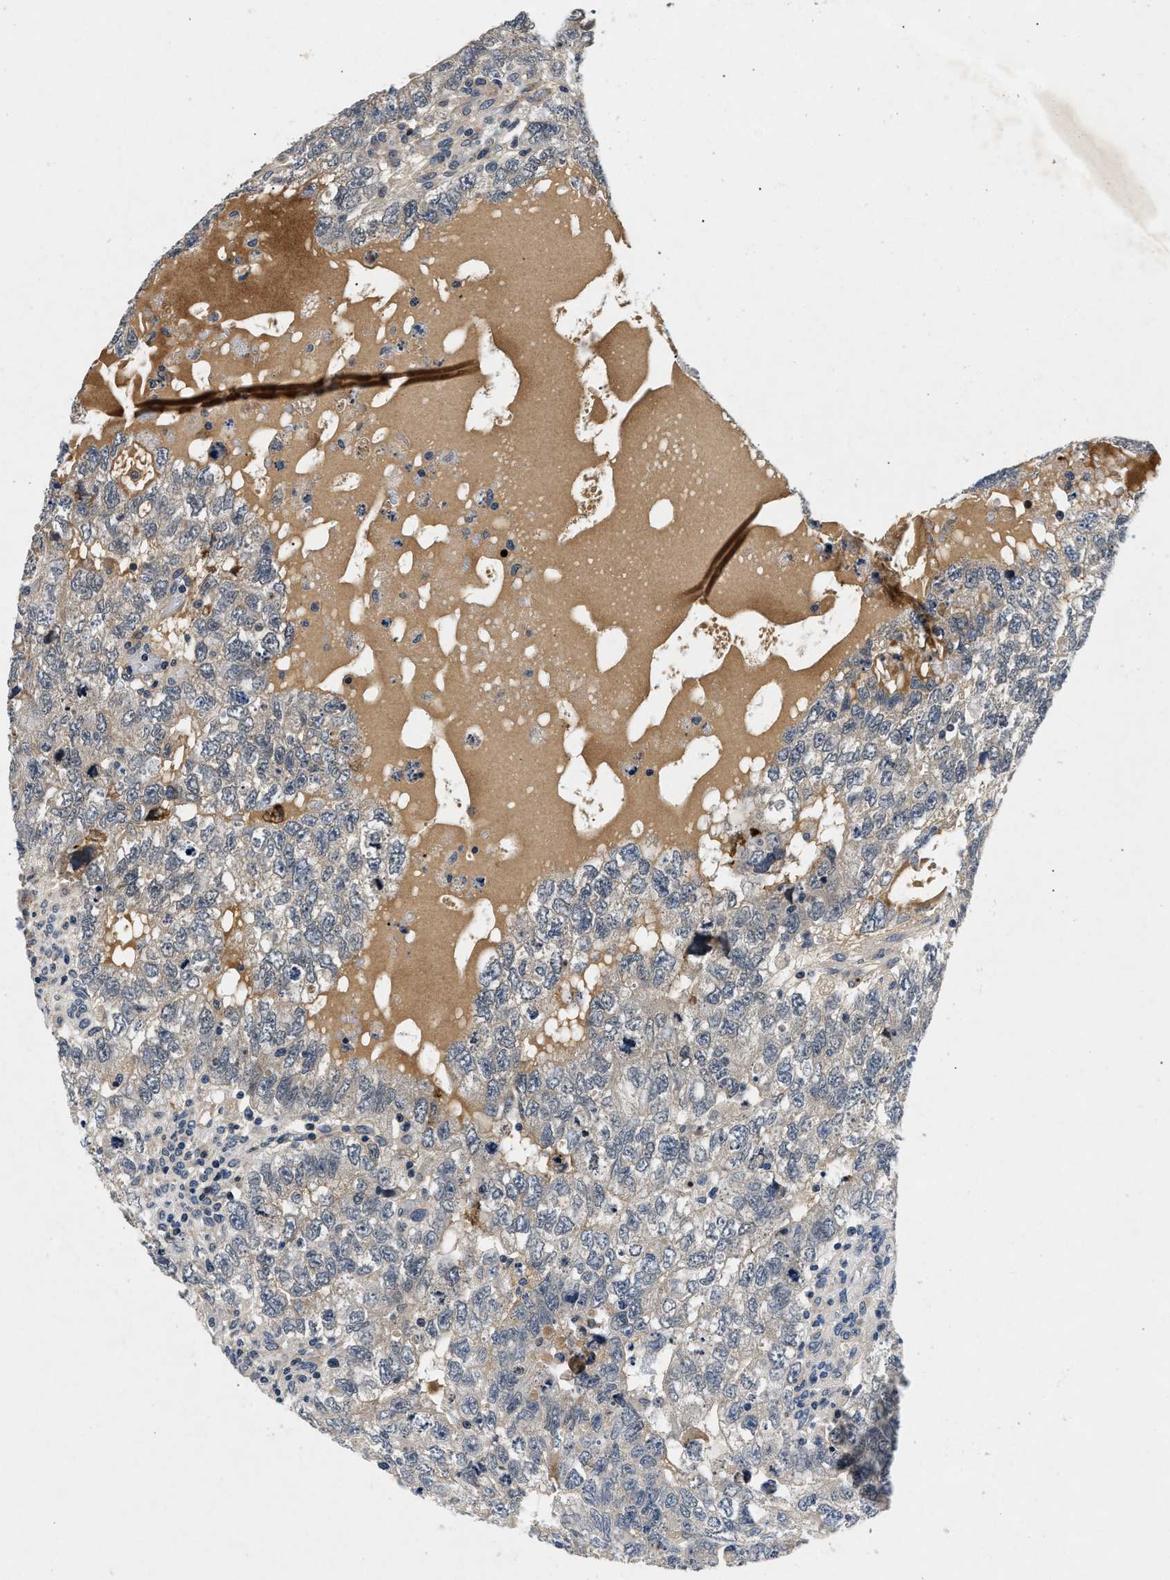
{"staining": {"intensity": "weak", "quantity": "25%-75%", "location": "cytoplasmic/membranous"}, "tissue": "testis cancer", "cell_type": "Tumor cells", "image_type": "cancer", "snomed": [{"axis": "morphology", "description": "Carcinoma, Embryonal, NOS"}, {"axis": "topography", "description": "Testis"}], "caption": "This image shows testis cancer stained with immunohistochemistry to label a protein in brown. The cytoplasmic/membranous of tumor cells show weak positivity for the protein. Nuclei are counter-stained blue.", "gene": "PDP1", "patient": {"sex": "male", "age": 36}}